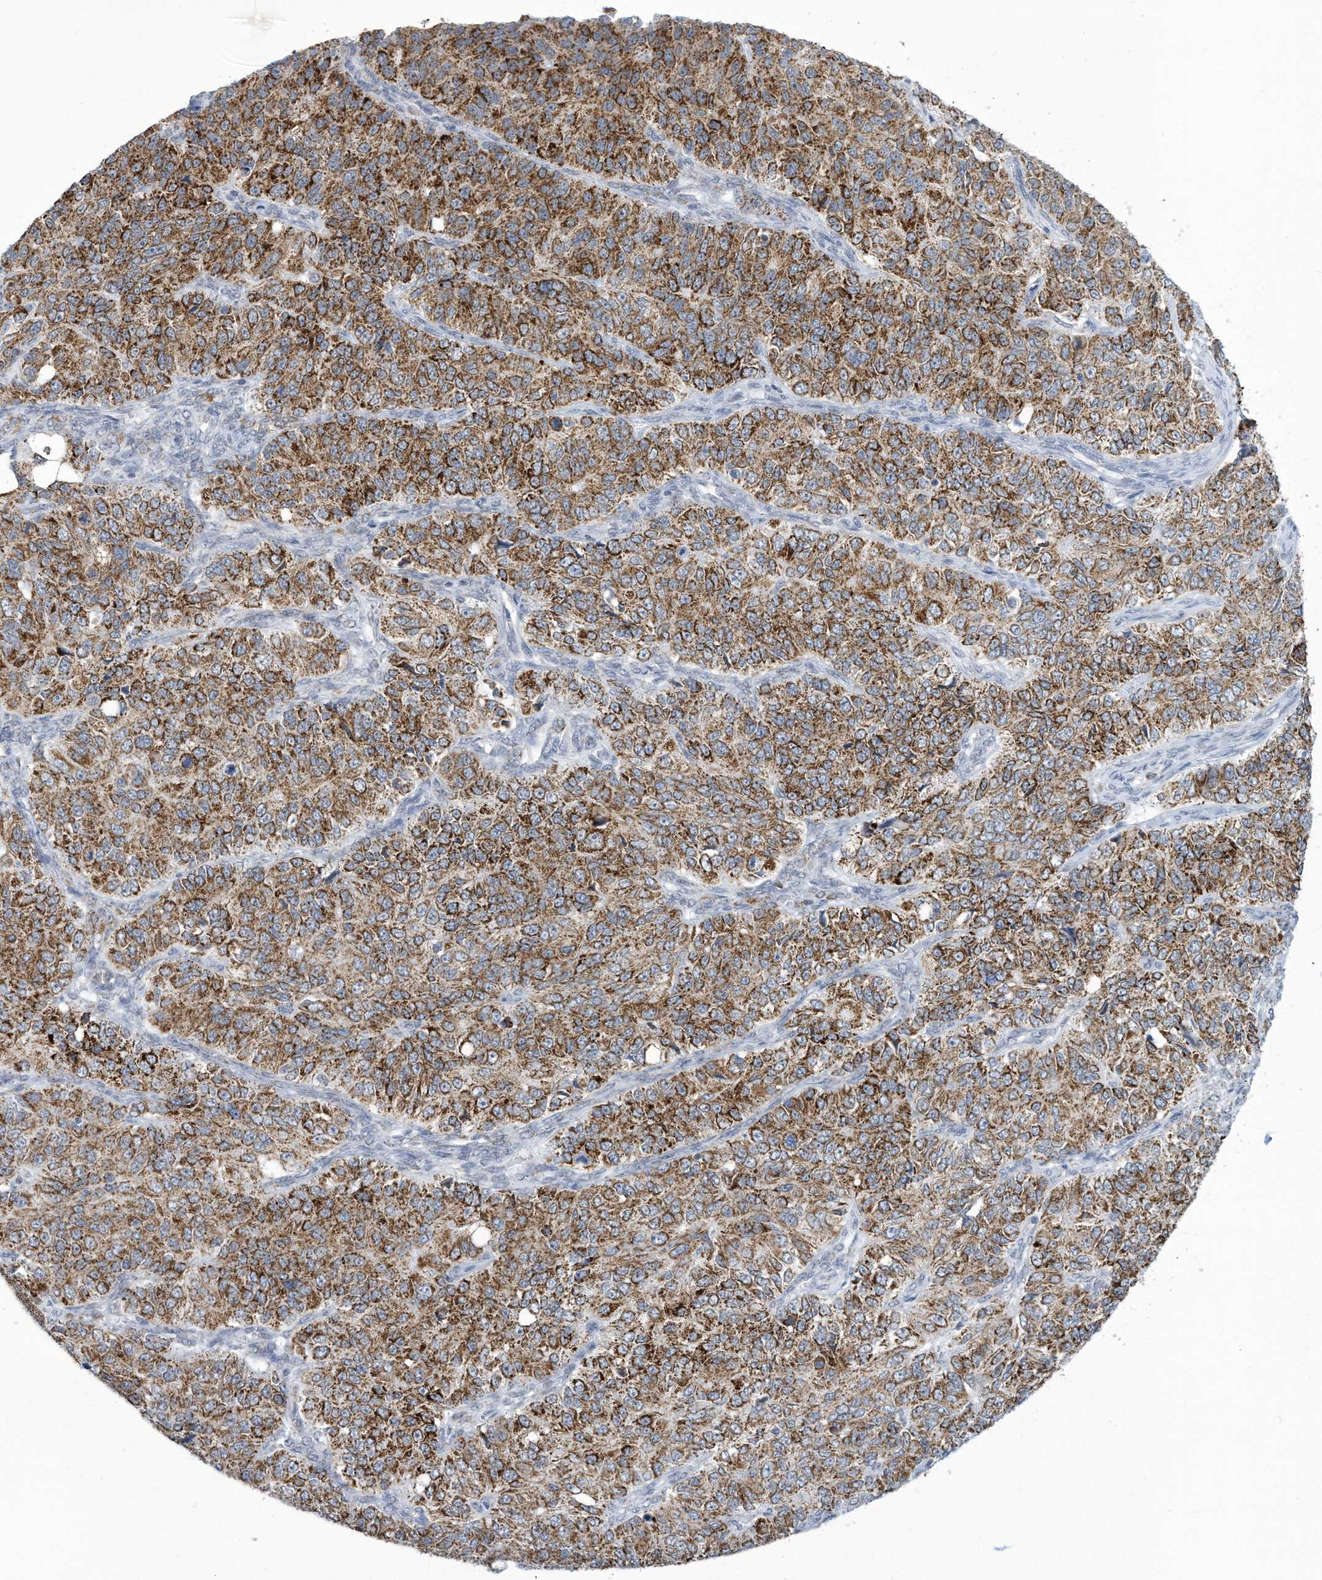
{"staining": {"intensity": "strong", "quantity": ">75%", "location": "cytoplasmic/membranous"}, "tissue": "ovarian cancer", "cell_type": "Tumor cells", "image_type": "cancer", "snomed": [{"axis": "morphology", "description": "Carcinoma, endometroid"}, {"axis": "topography", "description": "Ovary"}], "caption": "Brown immunohistochemical staining in ovarian endometroid carcinoma reveals strong cytoplasmic/membranous positivity in approximately >75% of tumor cells. Using DAB (brown) and hematoxylin (blue) stains, captured at high magnification using brightfield microscopy.", "gene": "ALDH6A1", "patient": {"sex": "female", "age": 51}}